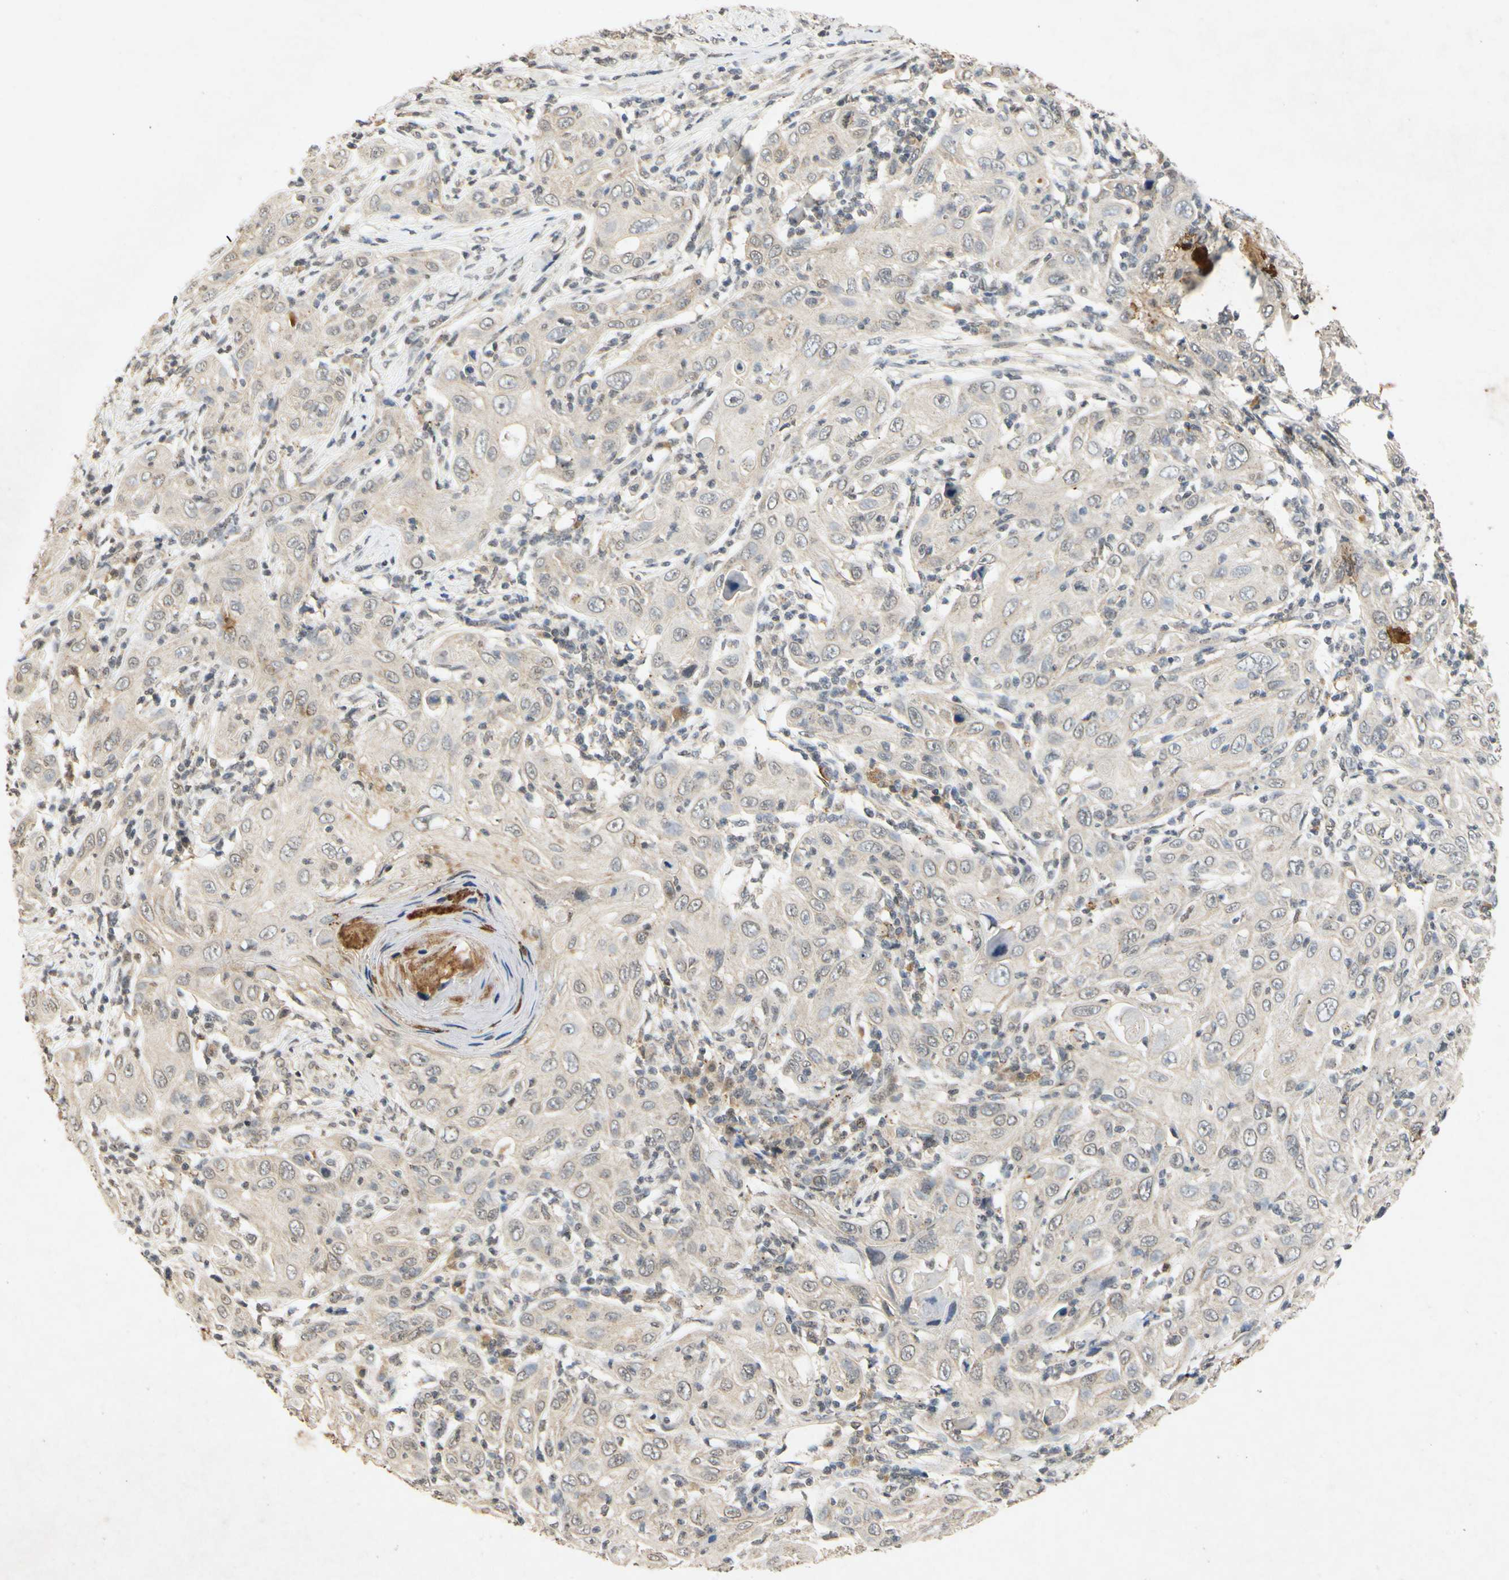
{"staining": {"intensity": "weak", "quantity": "25%-75%", "location": "cytoplasmic/membranous"}, "tissue": "skin cancer", "cell_type": "Tumor cells", "image_type": "cancer", "snomed": [{"axis": "morphology", "description": "Squamous cell carcinoma, NOS"}, {"axis": "topography", "description": "Skin"}], "caption": "Weak cytoplasmic/membranous expression is seen in approximately 25%-75% of tumor cells in skin cancer (squamous cell carcinoma).", "gene": "CP", "patient": {"sex": "female", "age": 88}}